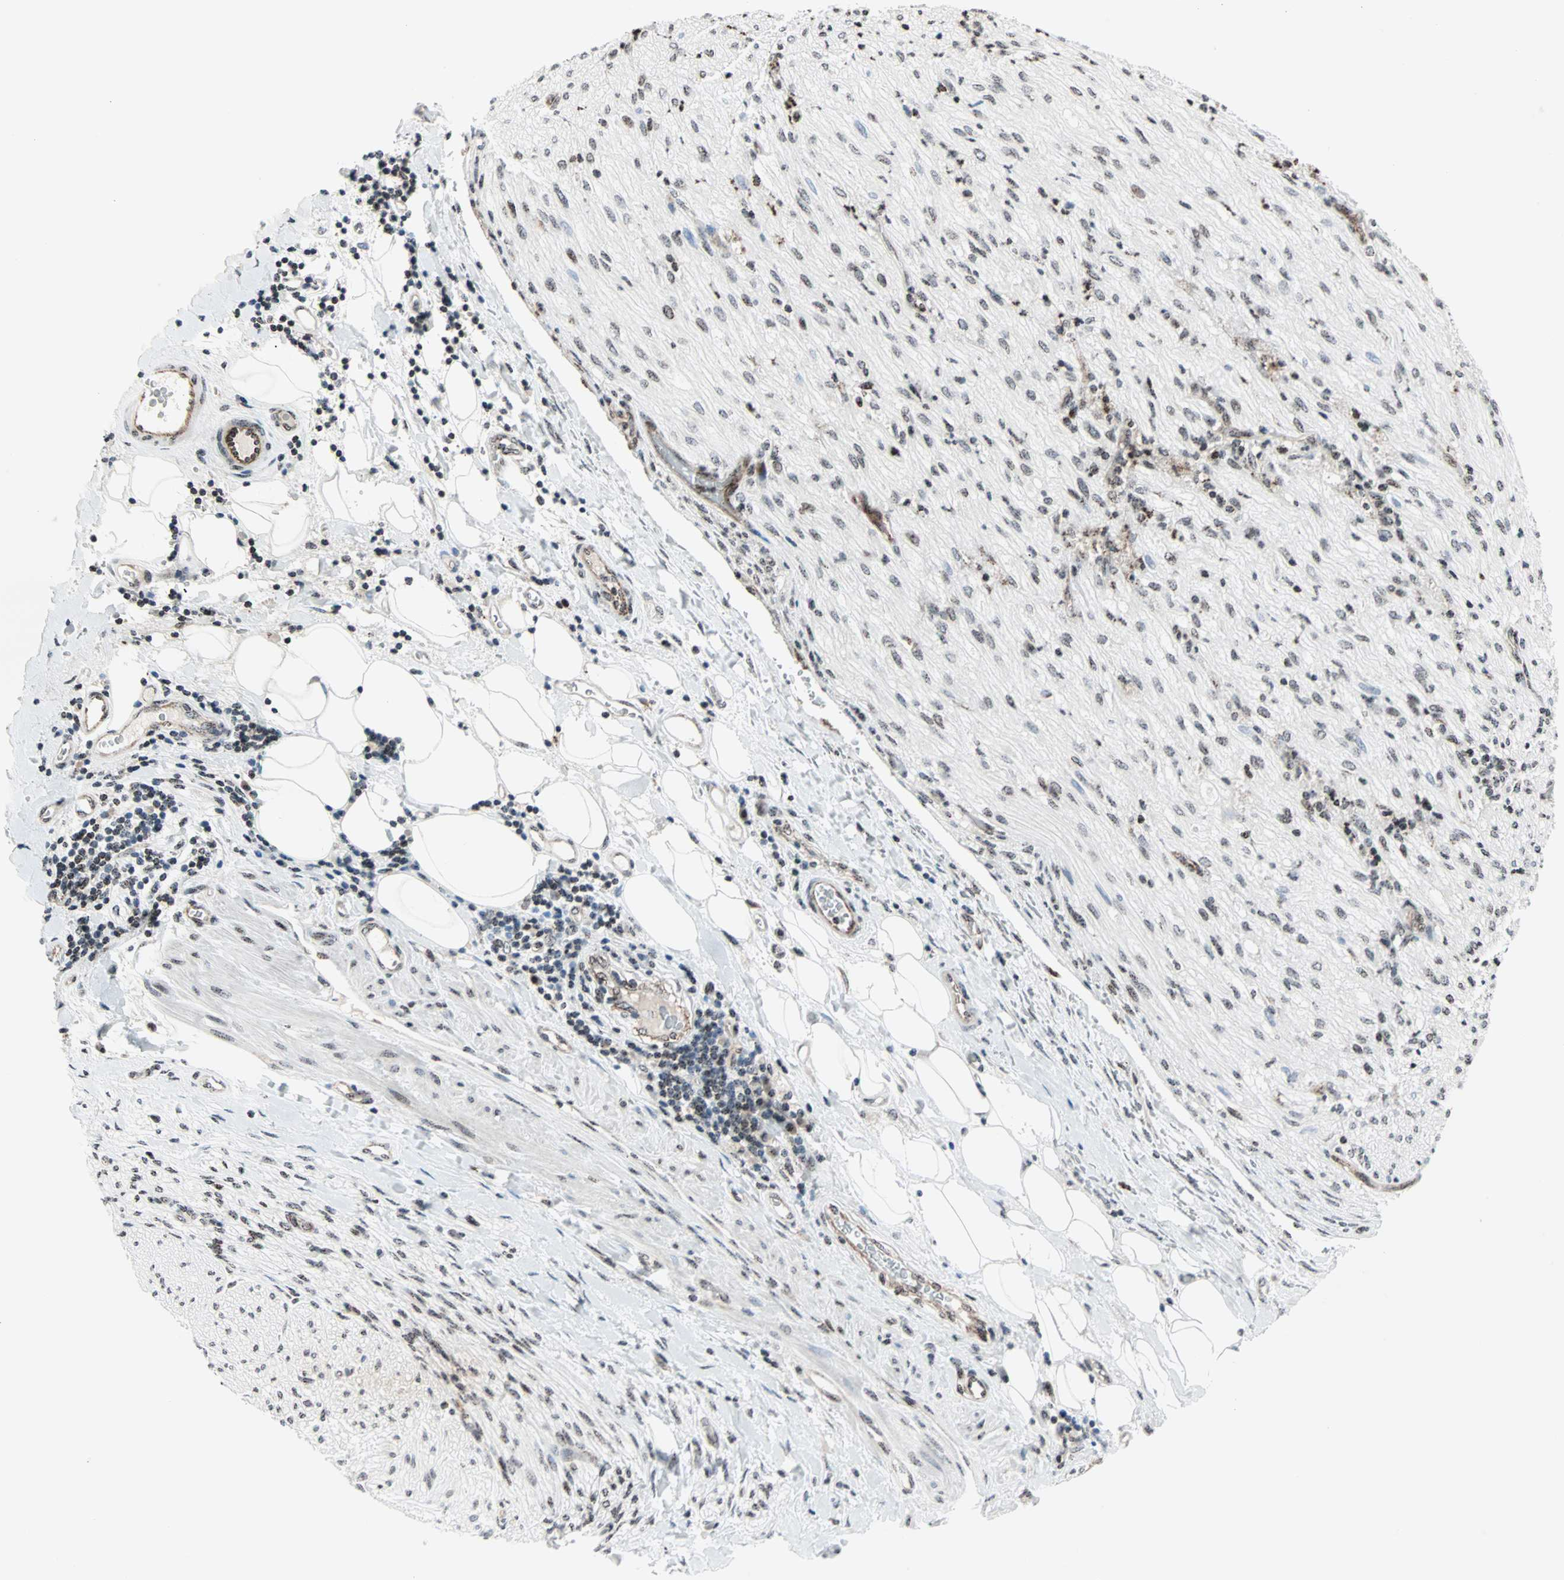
{"staining": {"intensity": "weak", "quantity": ">75%", "location": "nuclear"}, "tissue": "liver cancer", "cell_type": "Tumor cells", "image_type": "cancer", "snomed": [{"axis": "morphology", "description": "Normal tissue, NOS"}, {"axis": "morphology", "description": "Cholangiocarcinoma"}, {"axis": "topography", "description": "Liver"}, {"axis": "topography", "description": "Peripheral nerve tissue"}], "caption": "Cholangiocarcinoma (liver) stained for a protein displays weak nuclear positivity in tumor cells. (DAB (3,3'-diaminobenzidine) IHC with brightfield microscopy, high magnification).", "gene": "CENPA", "patient": {"sex": "male", "age": 50}}